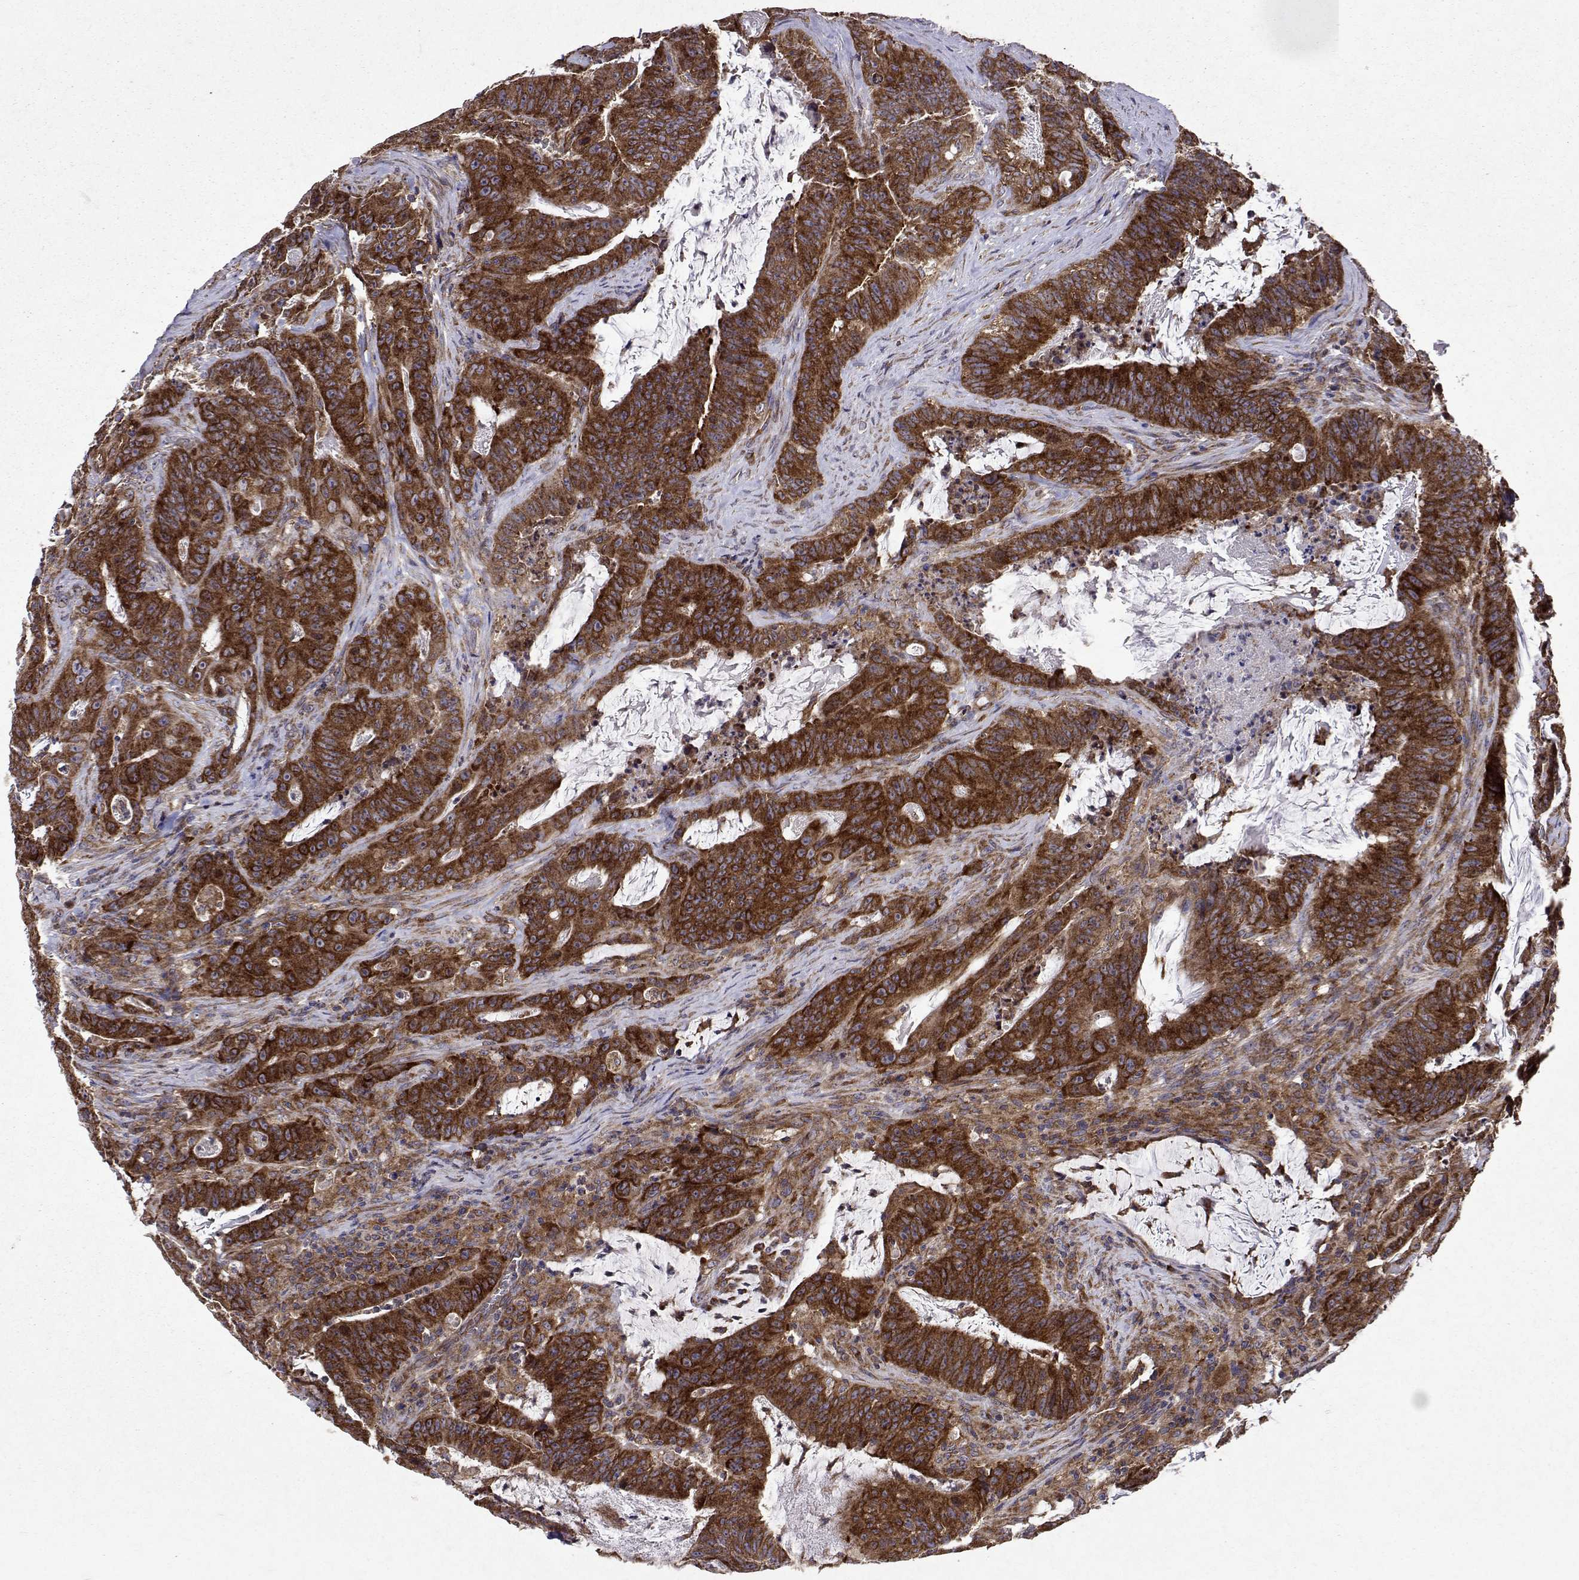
{"staining": {"intensity": "strong", "quantity": ">75%", "location": "cytoplasmic/membranous"}, "tissue": "colorectal cancer", "cell_type": "Tumor cells", "image_type": "cancer", "snomed": [{"axis": "morphology", "description": "Adenocarcinoma, NOS"}, {"axis": "topography", "description": "Colon"}], "caption": "Protein expression analysis of adenocarcinoma (colorectal) exhibits strong cytoplasmic/membranous staining in approximately >75% of tumor cells.", "gene": "TARBP2", "patient": {"sex": "male", "age": 33}}